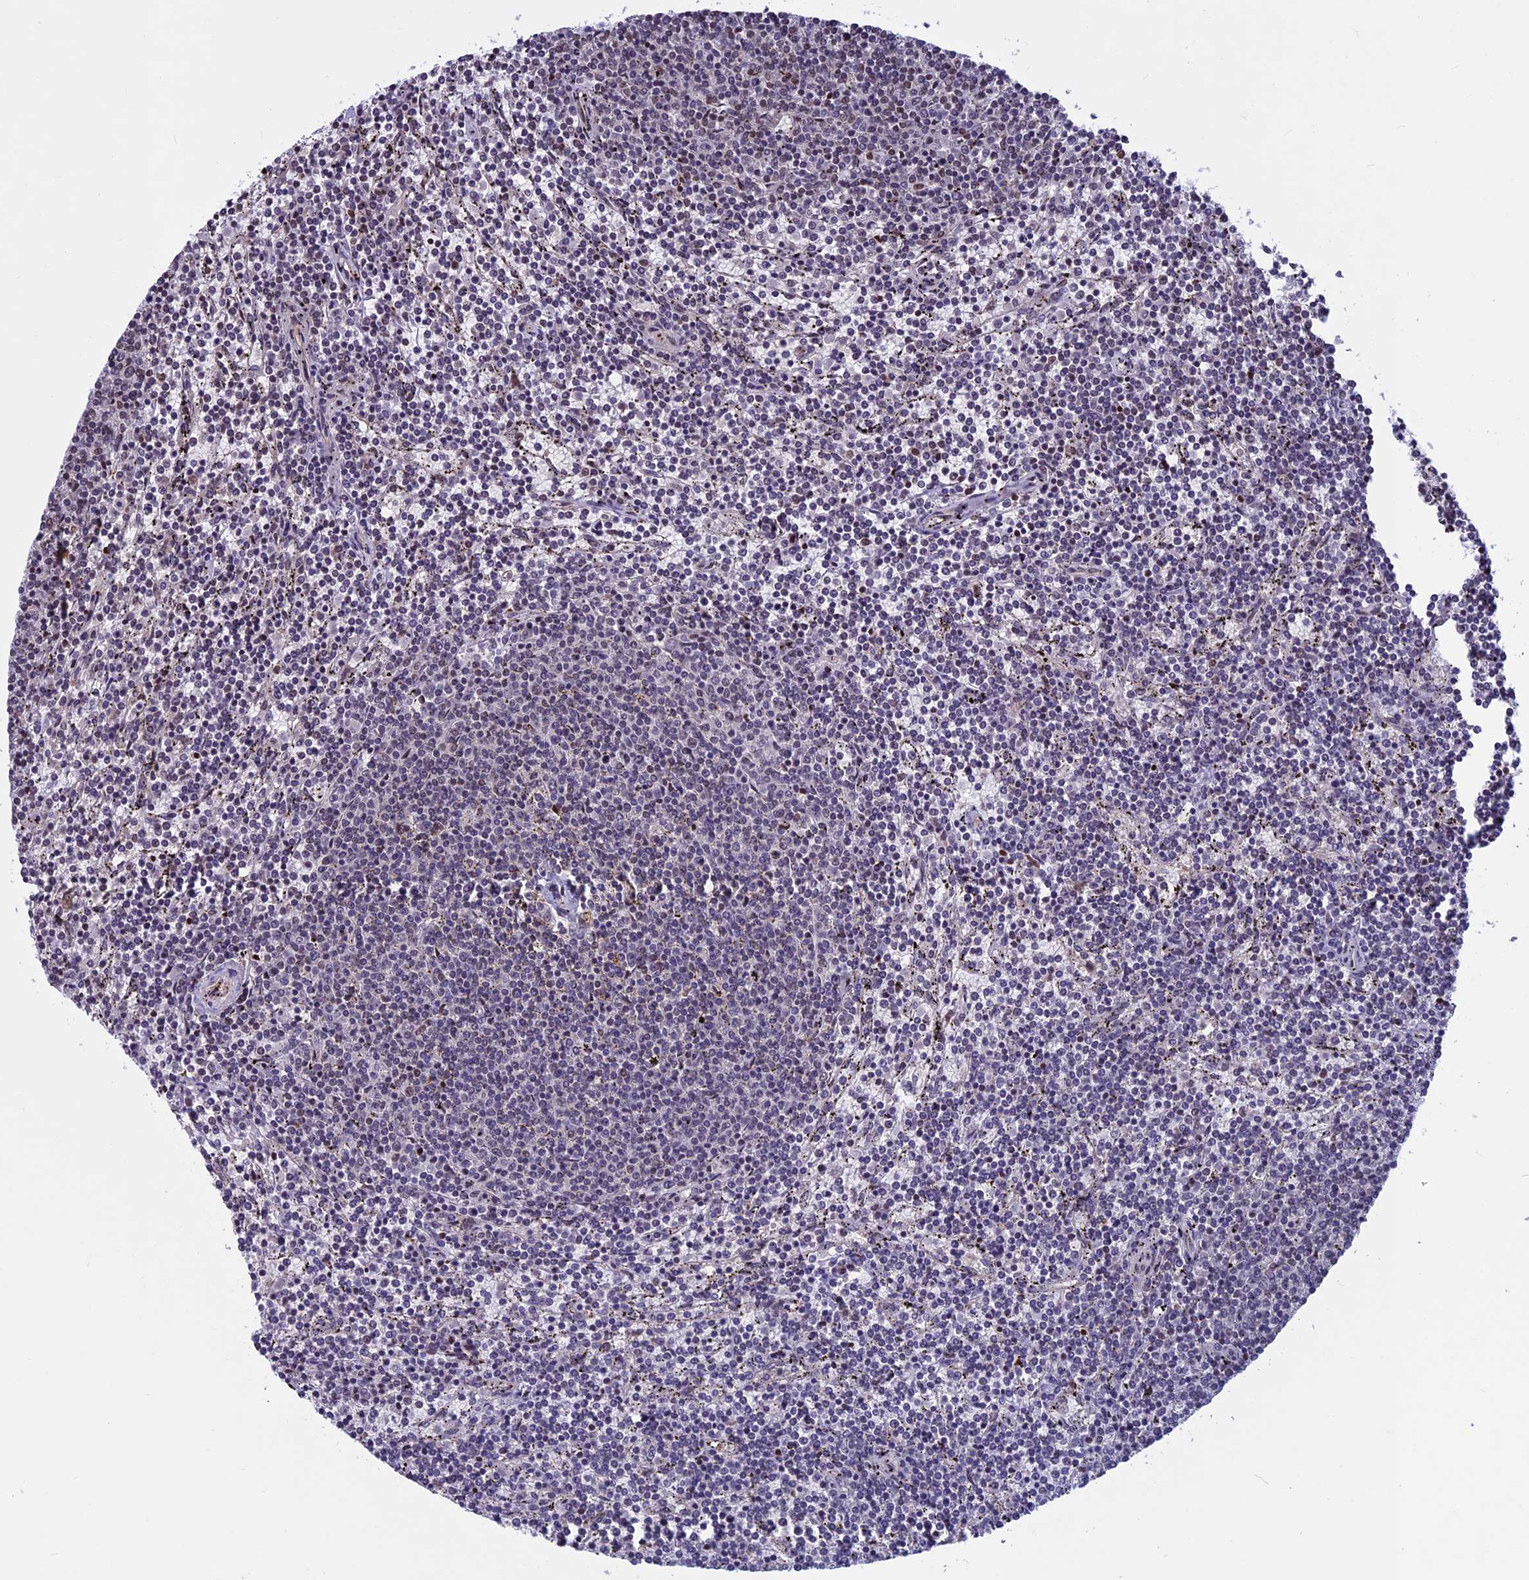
{"staining": {"intensity": "negative", "quantity": "none", "location": "none"}, "tissue": "lymphoma", "cell_type": "Tumor cells", "image_type": "cancer", "snomed": [{"axis": "morphology", "description": "Malignant lymphoma, non-Hodgkin's type, Low grade"}, {"axis": "topography", "description": "Spleen"}], "caption": "High magnification brightfield microscopy of low-grade malignant lymphoma, non-Hodgkin's type stained with DAB (3,3'-diaminobenzidine) (brown) and counterstained with hematoxylin (blue): tumor cells show no significant expression.", "gene": "SPIRE1", "patient": {"sex": "female", "age": 50}}